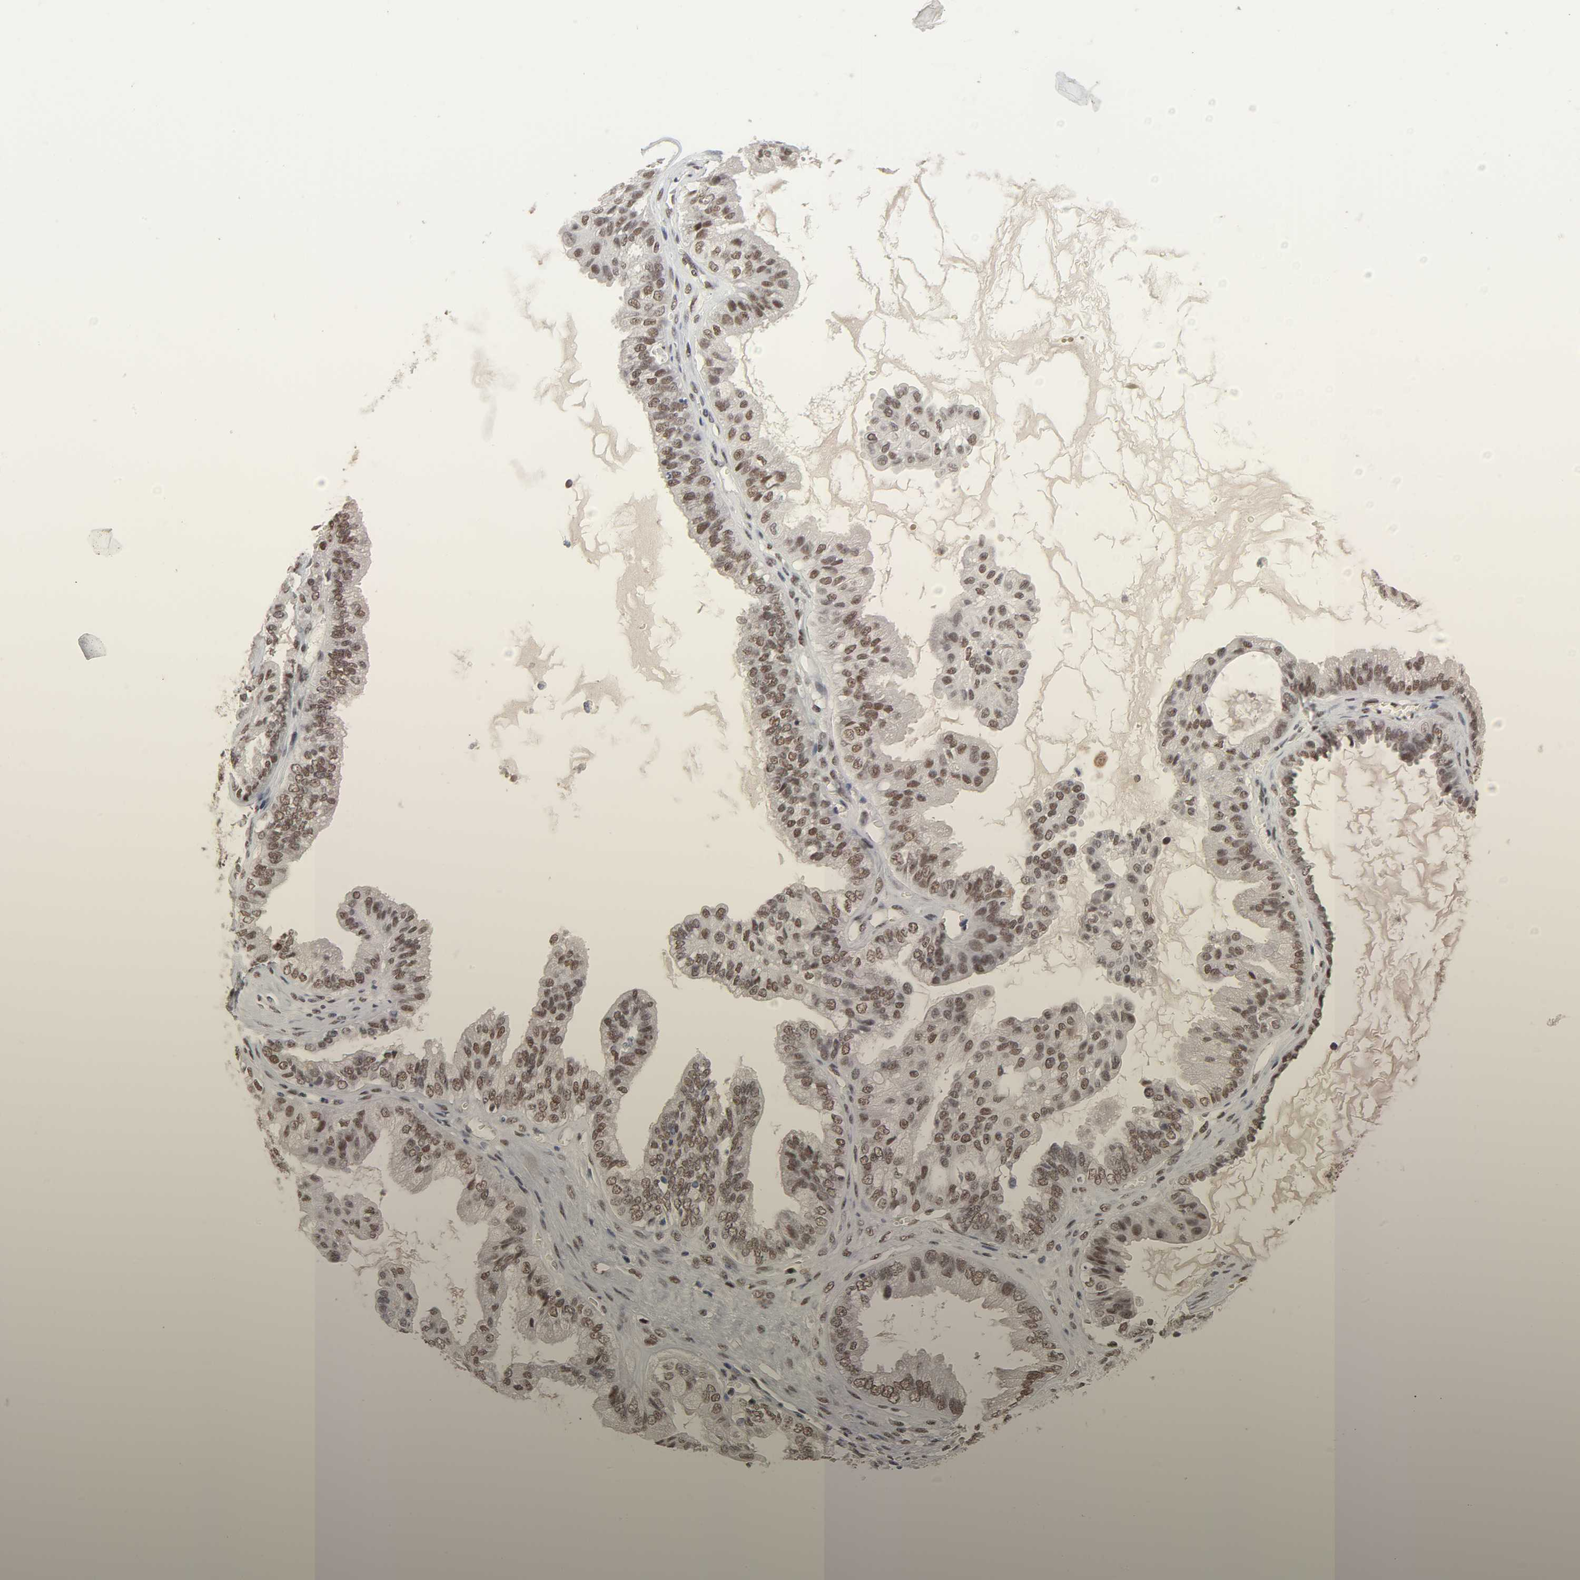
{"staining": {"intensity": "weak", "quantity": ">75%", "location": "nuclear"}, "tissue": "ovarian cancer", "cell_type": "Tumor cells", "image_type": "cancer", "snomed": [{"axis": "morphology", "description": "Carcinoma, NOS"}, {"axis": "morphology", "description": "Carcinoma, endometroid"}, {"axis": "topography", "description": "Ovary"}], "caption": "Human ovarian endometroid carcinoma stained with a protein marker displays weak staining in tumor cells.", "gene": "TRIM33", "patient": {"sex": "female", "age": 50}}